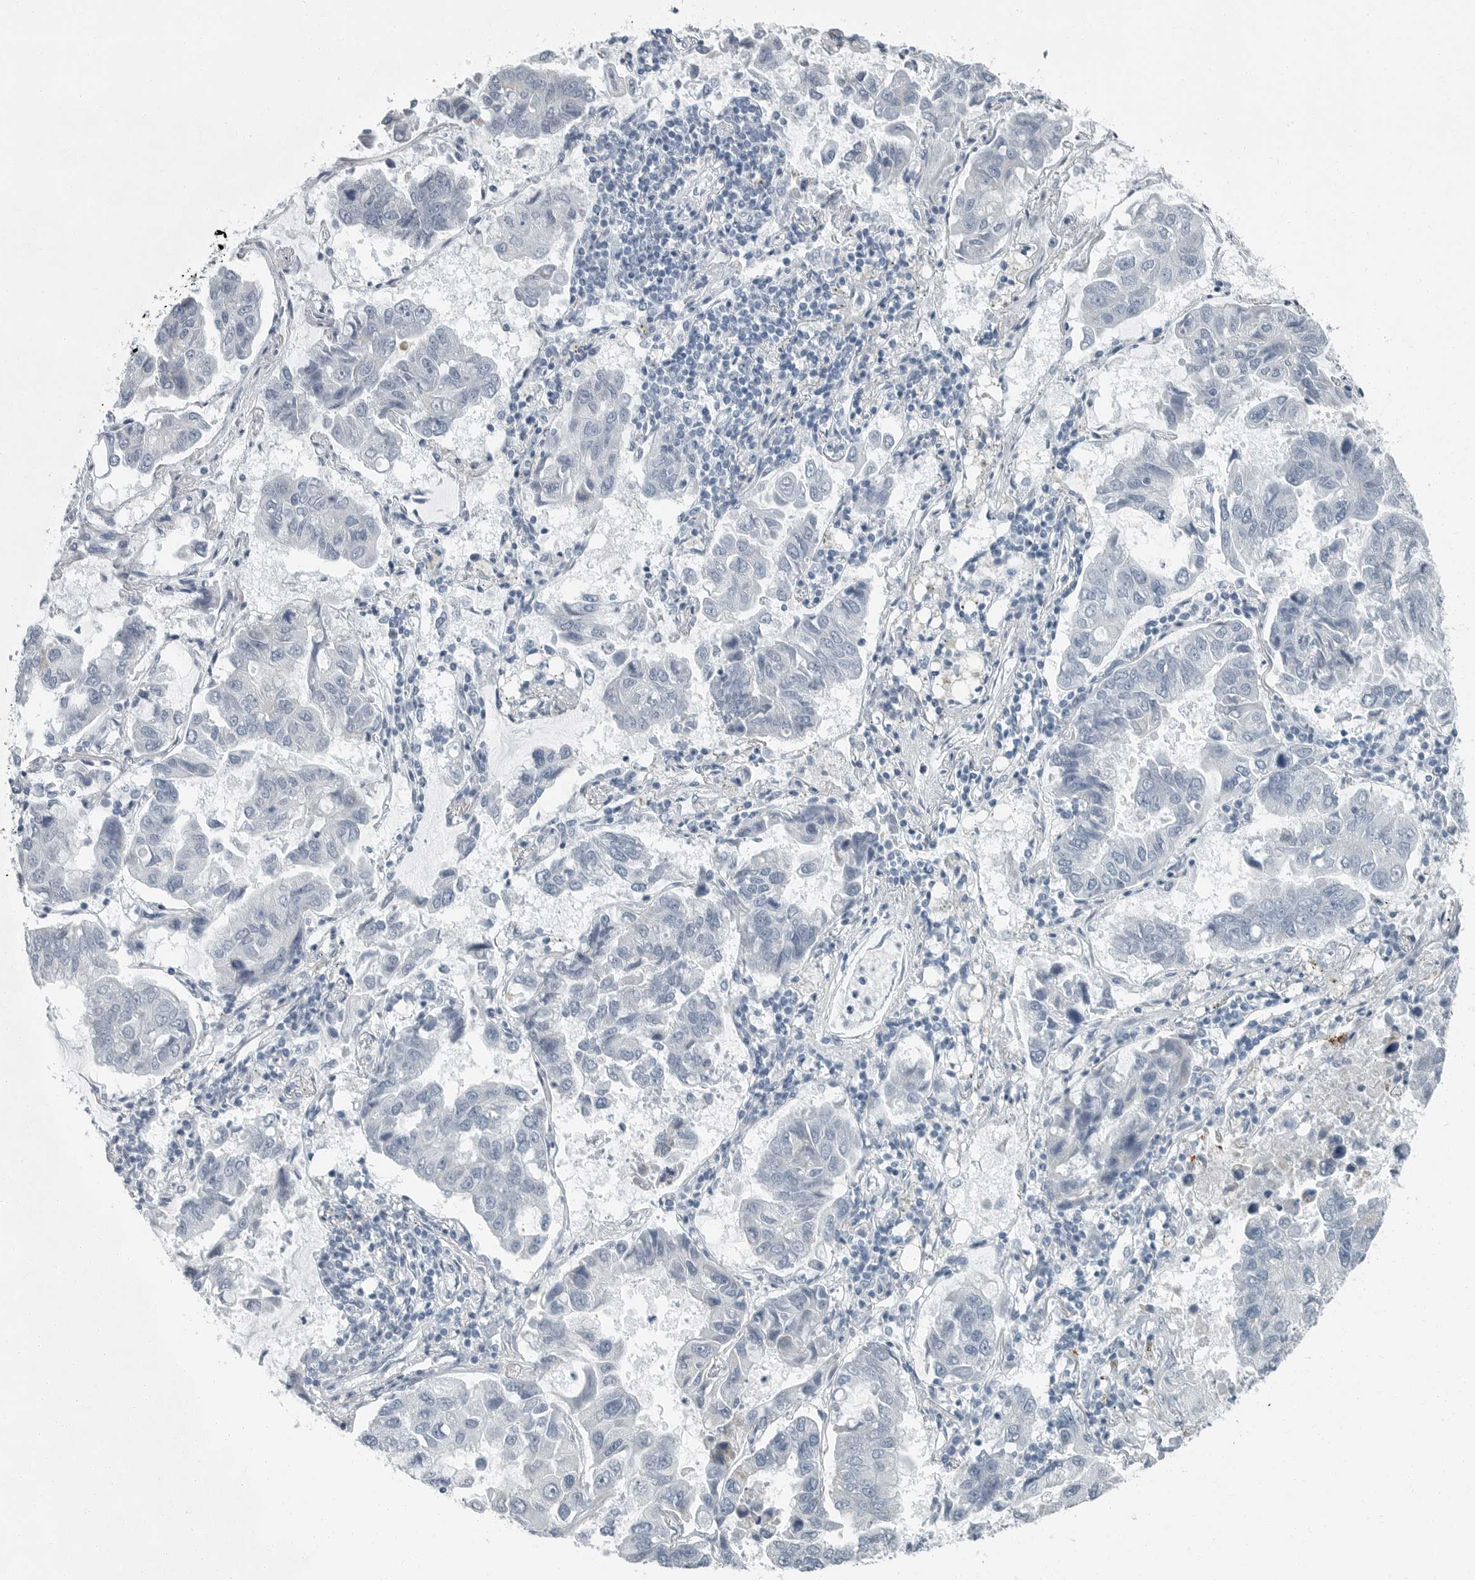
{"staining": {"intensity": "negative", "quantity": "none", "location": "none"}, "tissue": "lung cancer", "cell_type": "Tumor cells", "image_type": "cancer", "snomed": [{"axis": "morphology", "description": "Adenocarcinoma, NOS"}, {"axis": "topography", "description": "Lung"}], "caption": "High magnification brightfield microscopy of adenocarcinoma (lung) stained with DAB (3,3'-diaminobenzidine) (brown) and counterstained with hematoxylin (blue): tumor cells show no significant staining.", "gene": "ZPBP2", "patient": {"sex": "male", "age": 64}}